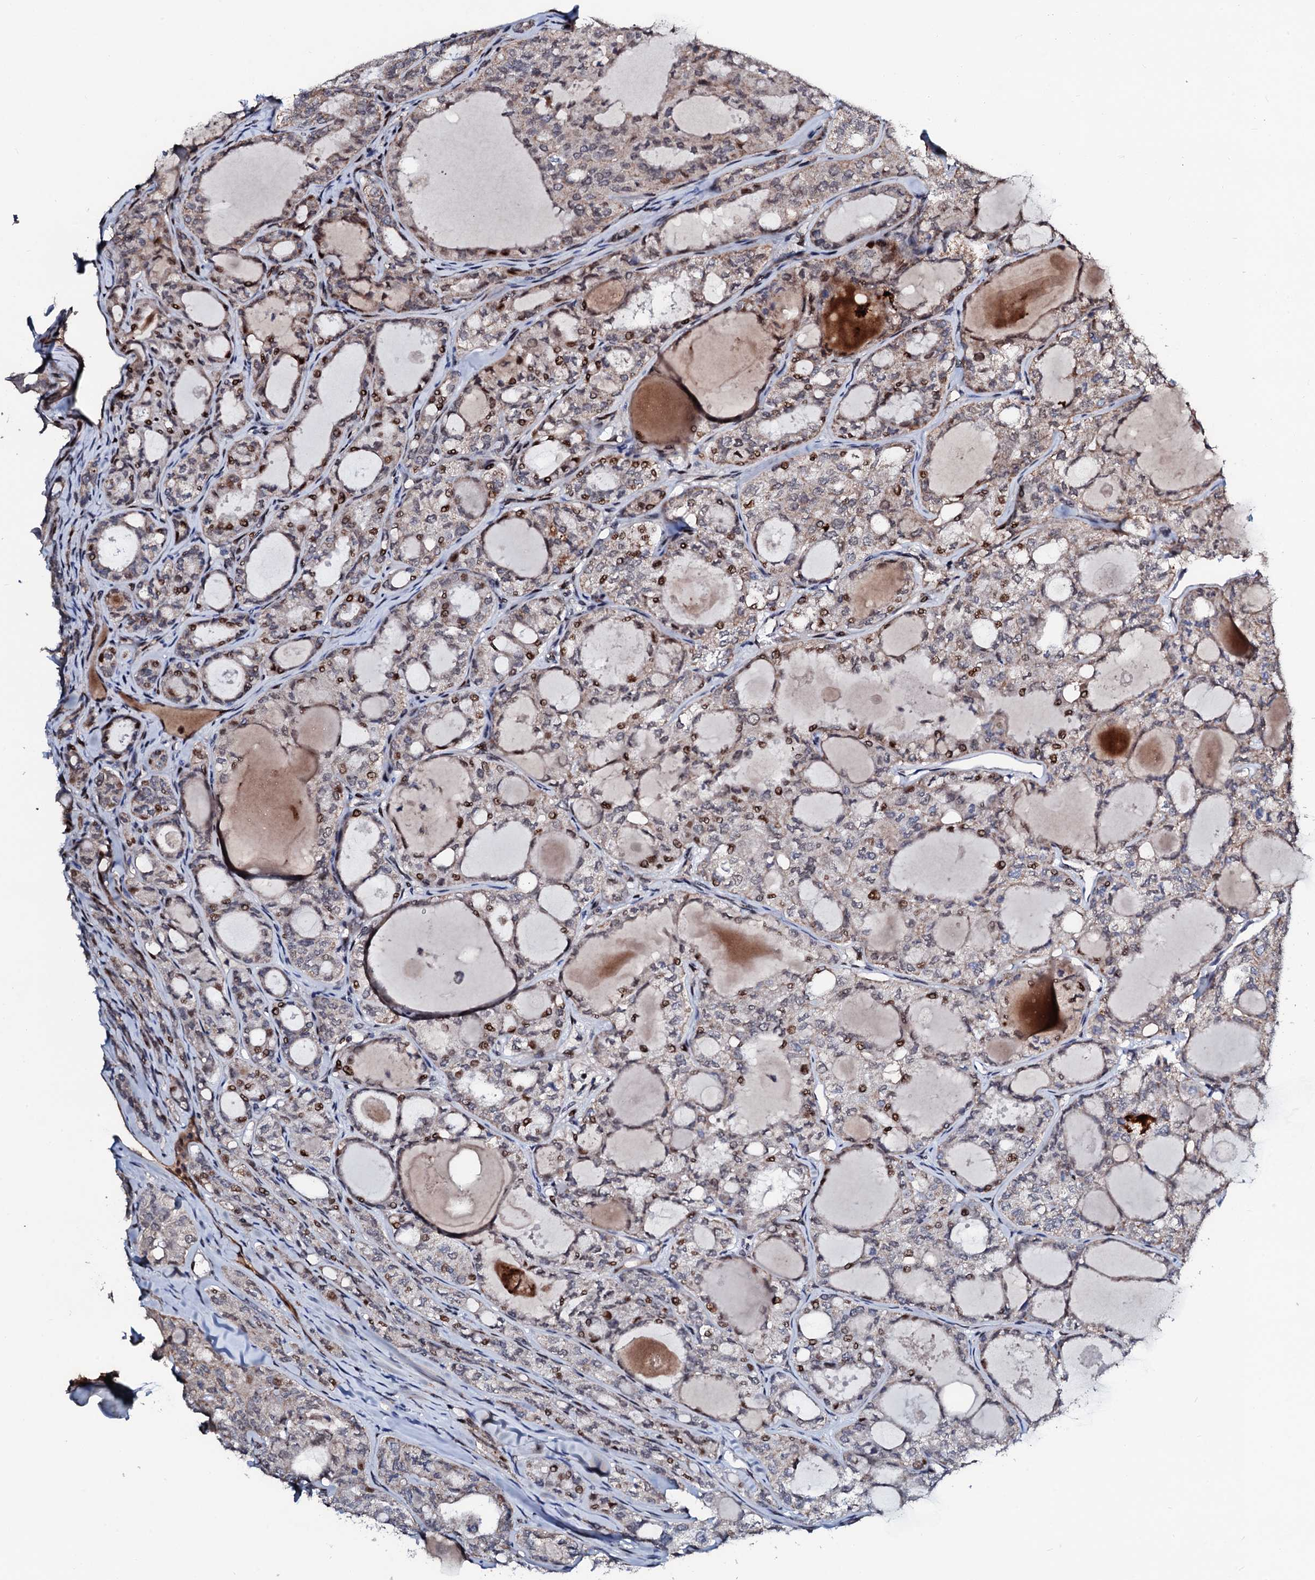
{"staining": {"intensity": "moderate", "quantity": "25%-75%", "location": "nuclear"}, "tissue": "thyroid cancer", "cell_type": "Tumor cells", "image_type": "cancer", "snomed": [{"axis": "morphology", "description": "Follicular adenoma carcinoma, NOS"}, {"axis": "topography", "description": "Thyroid gland"}], "caption": "IHC staining of thyroid cancer, which demonstrates medium levels of moderate nuclear expression in about 25%-75% of tumor cells indicating moderate nuclear protein staining. The staining was performed using DAB (3,3'-diaminobenzidine) (brown) for protein detection and nuclei were counterstained in hematoxylin (blue).", "gene": "KIF18A", "patient": {"sex": "male", "age": 75}}